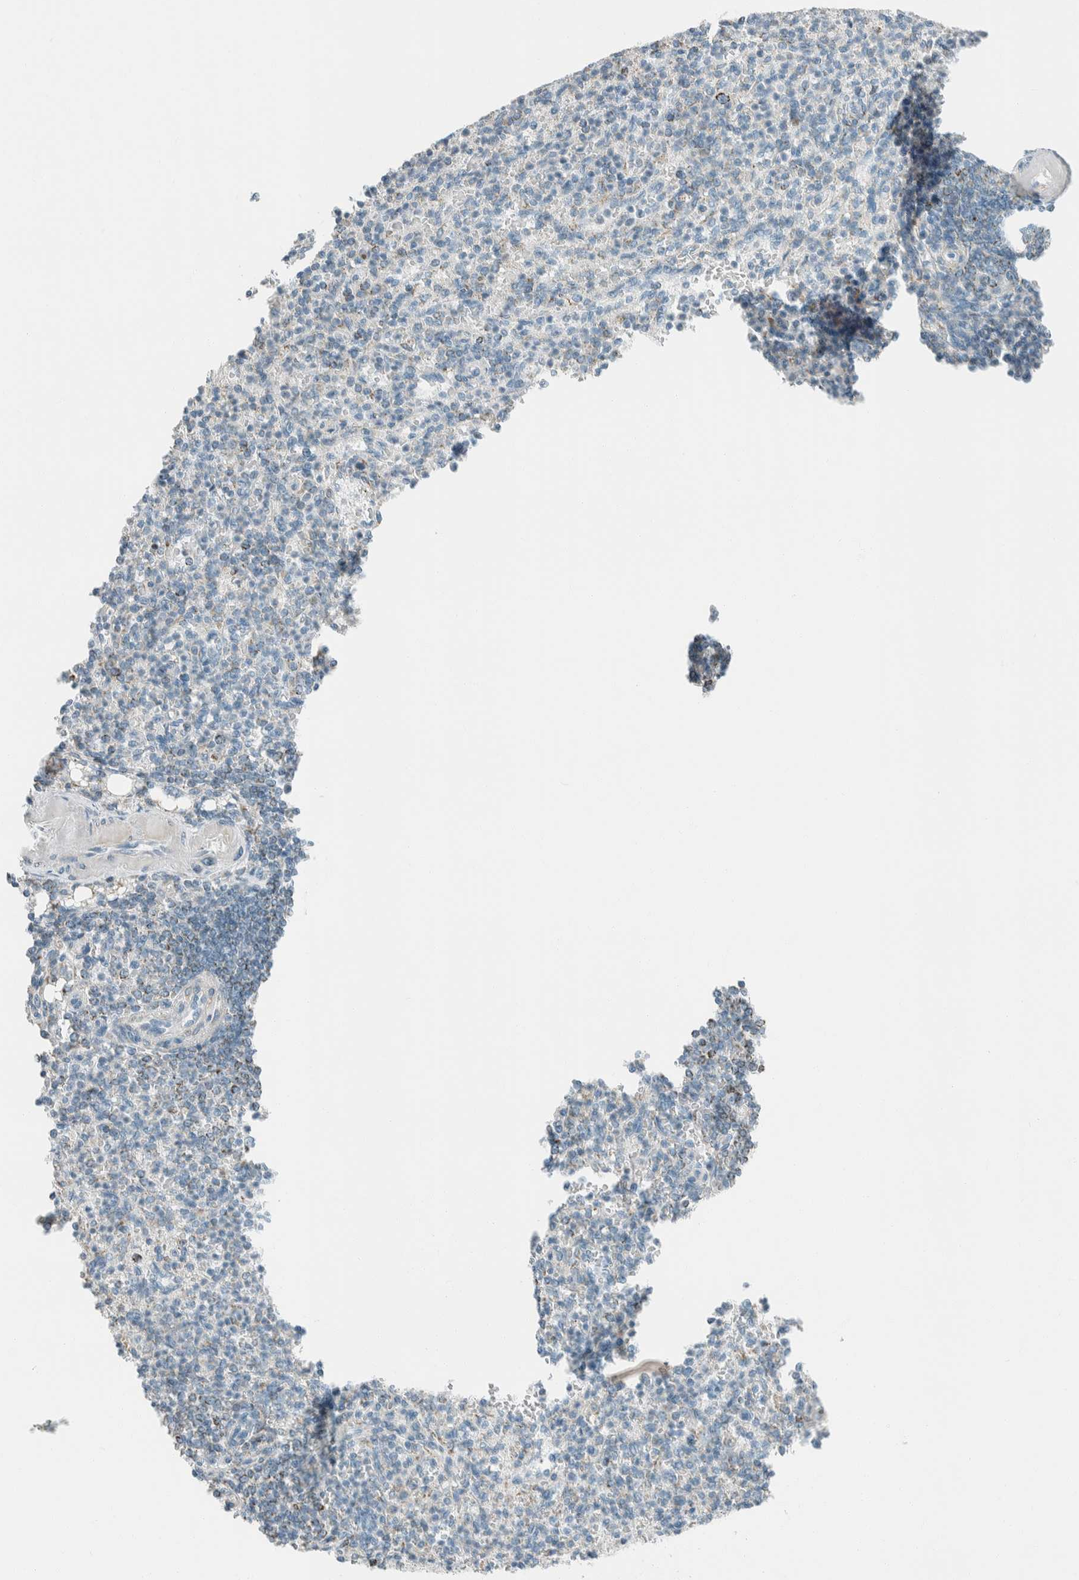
{"staining": {"intensity": "weak", "quantity": "<25%", "location": "cytoplasmic/membranous"}, "tissue": "spleen", "cell_type": "Cells in red pulp", "image_type": "normal", "snomed": [{"axis": "morphology", "description": "Normal tissue, NOS"}, {"axis": "topography", "description": "Spleen"}], "caption": "High power microscopy micrograph of an IHC histopathology image of unremarkable spleen, revealing no significant expression in cells in red pulp. (Stains: DAB IHC with hematoxylin counter stain, Microscopy: brightfield microscopy at high magnification).", "gene": "AARSD1", "patient": {"sex": "female", "age": 74}}